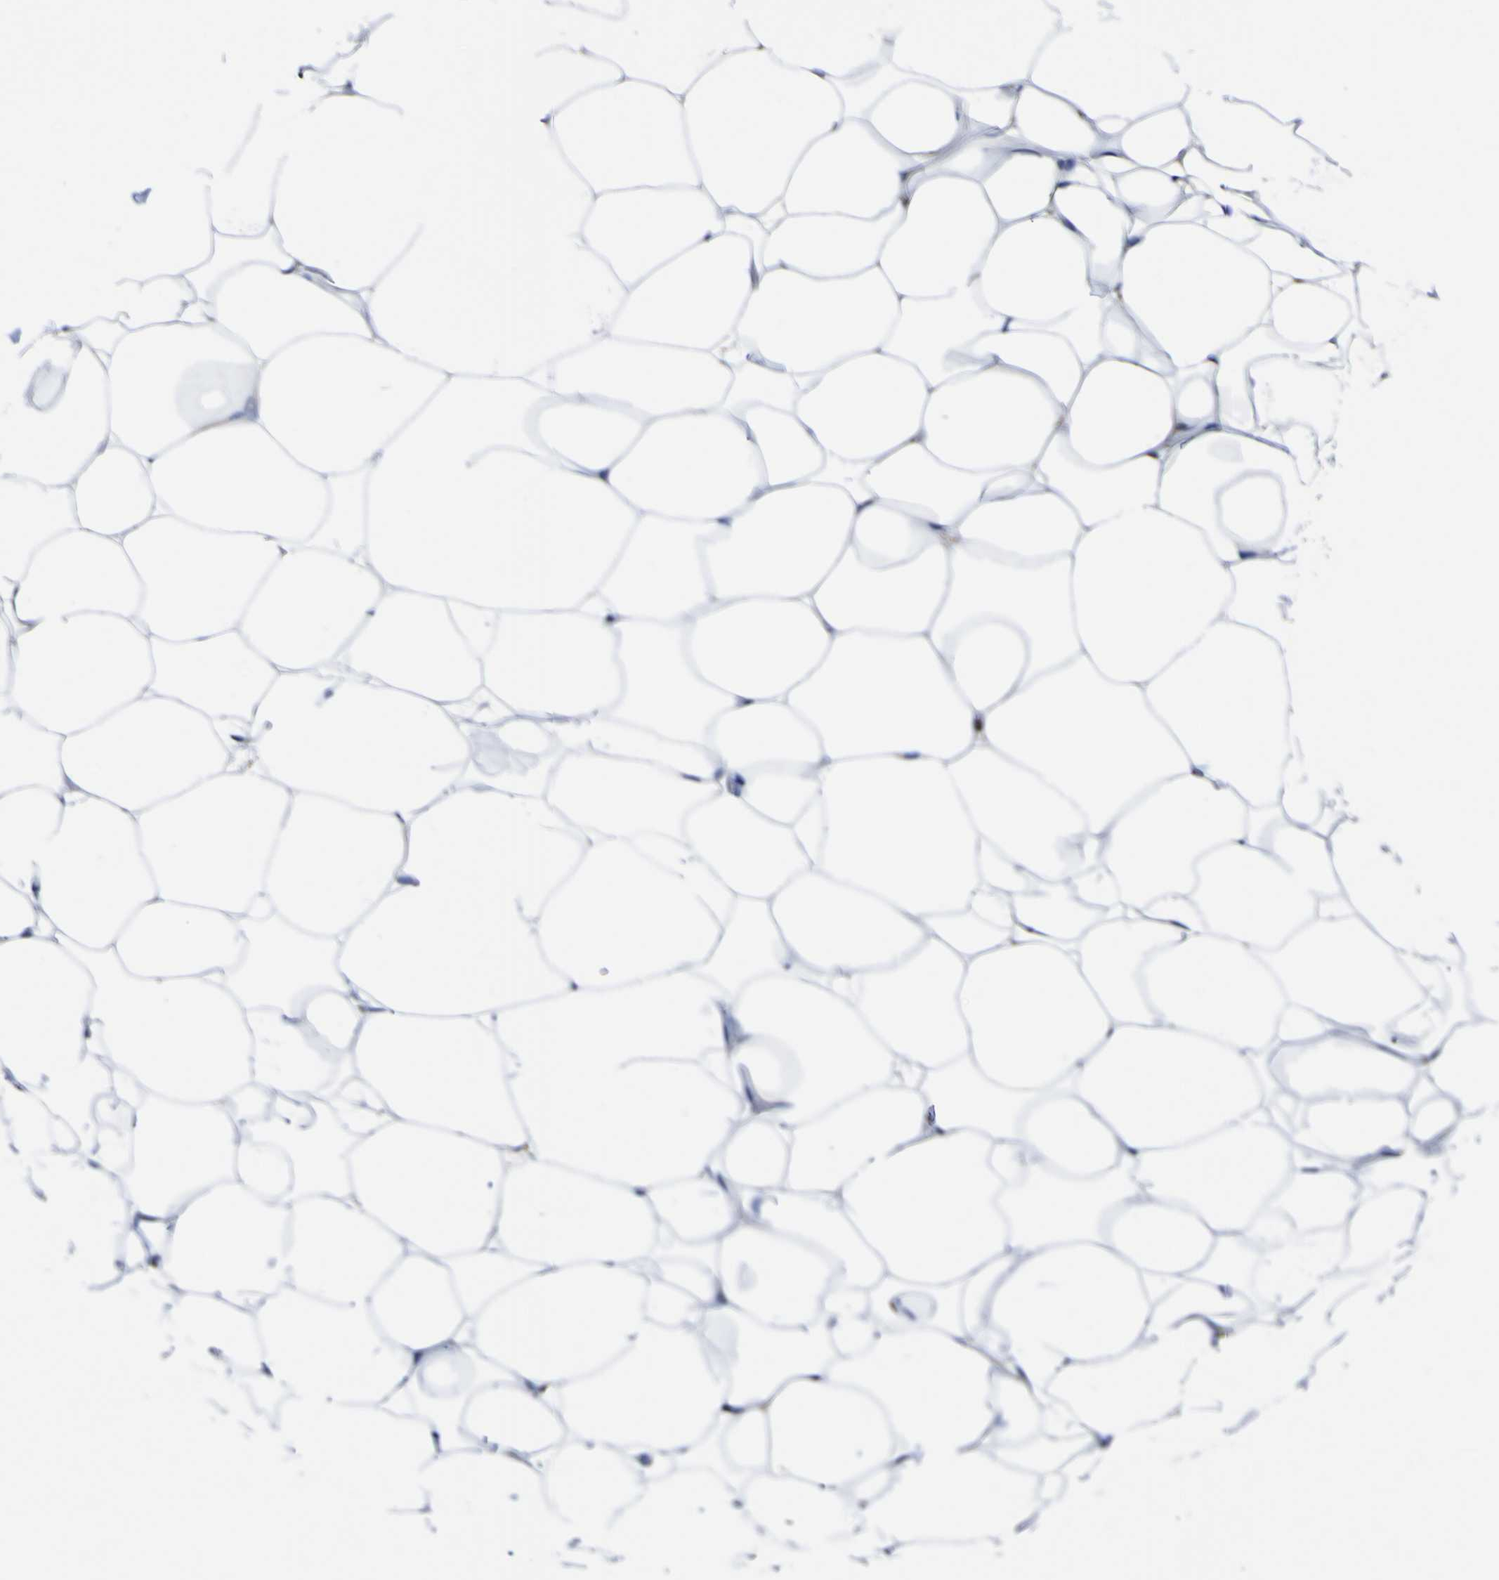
{"staining": {"intensity": "negative", "quantity": "none", "location": "none"}, "tissue": "adipose tissue", "cell_type": "Adipocytes", "image_type": "normal", "snomed": [{"axis": "morphology", "description": "Normal tissue, NOS"}, {"axis": "topography", "description": "Breast"}, {"axis": "topography", "description": "Adipose tissue"}], "caption": "This is a image of immunohistochemistry staining of unremarkable adipose tissue, which shows no staining in adipocytes. (Stains: DAB (3,3'-diaminobenzidine) IHC with hematoxylin counter stain, Microscopy: brightfield microscopy at high magnification).", "gene": "CCDC90B", "patient": {"sex": "female", "age": 25}}